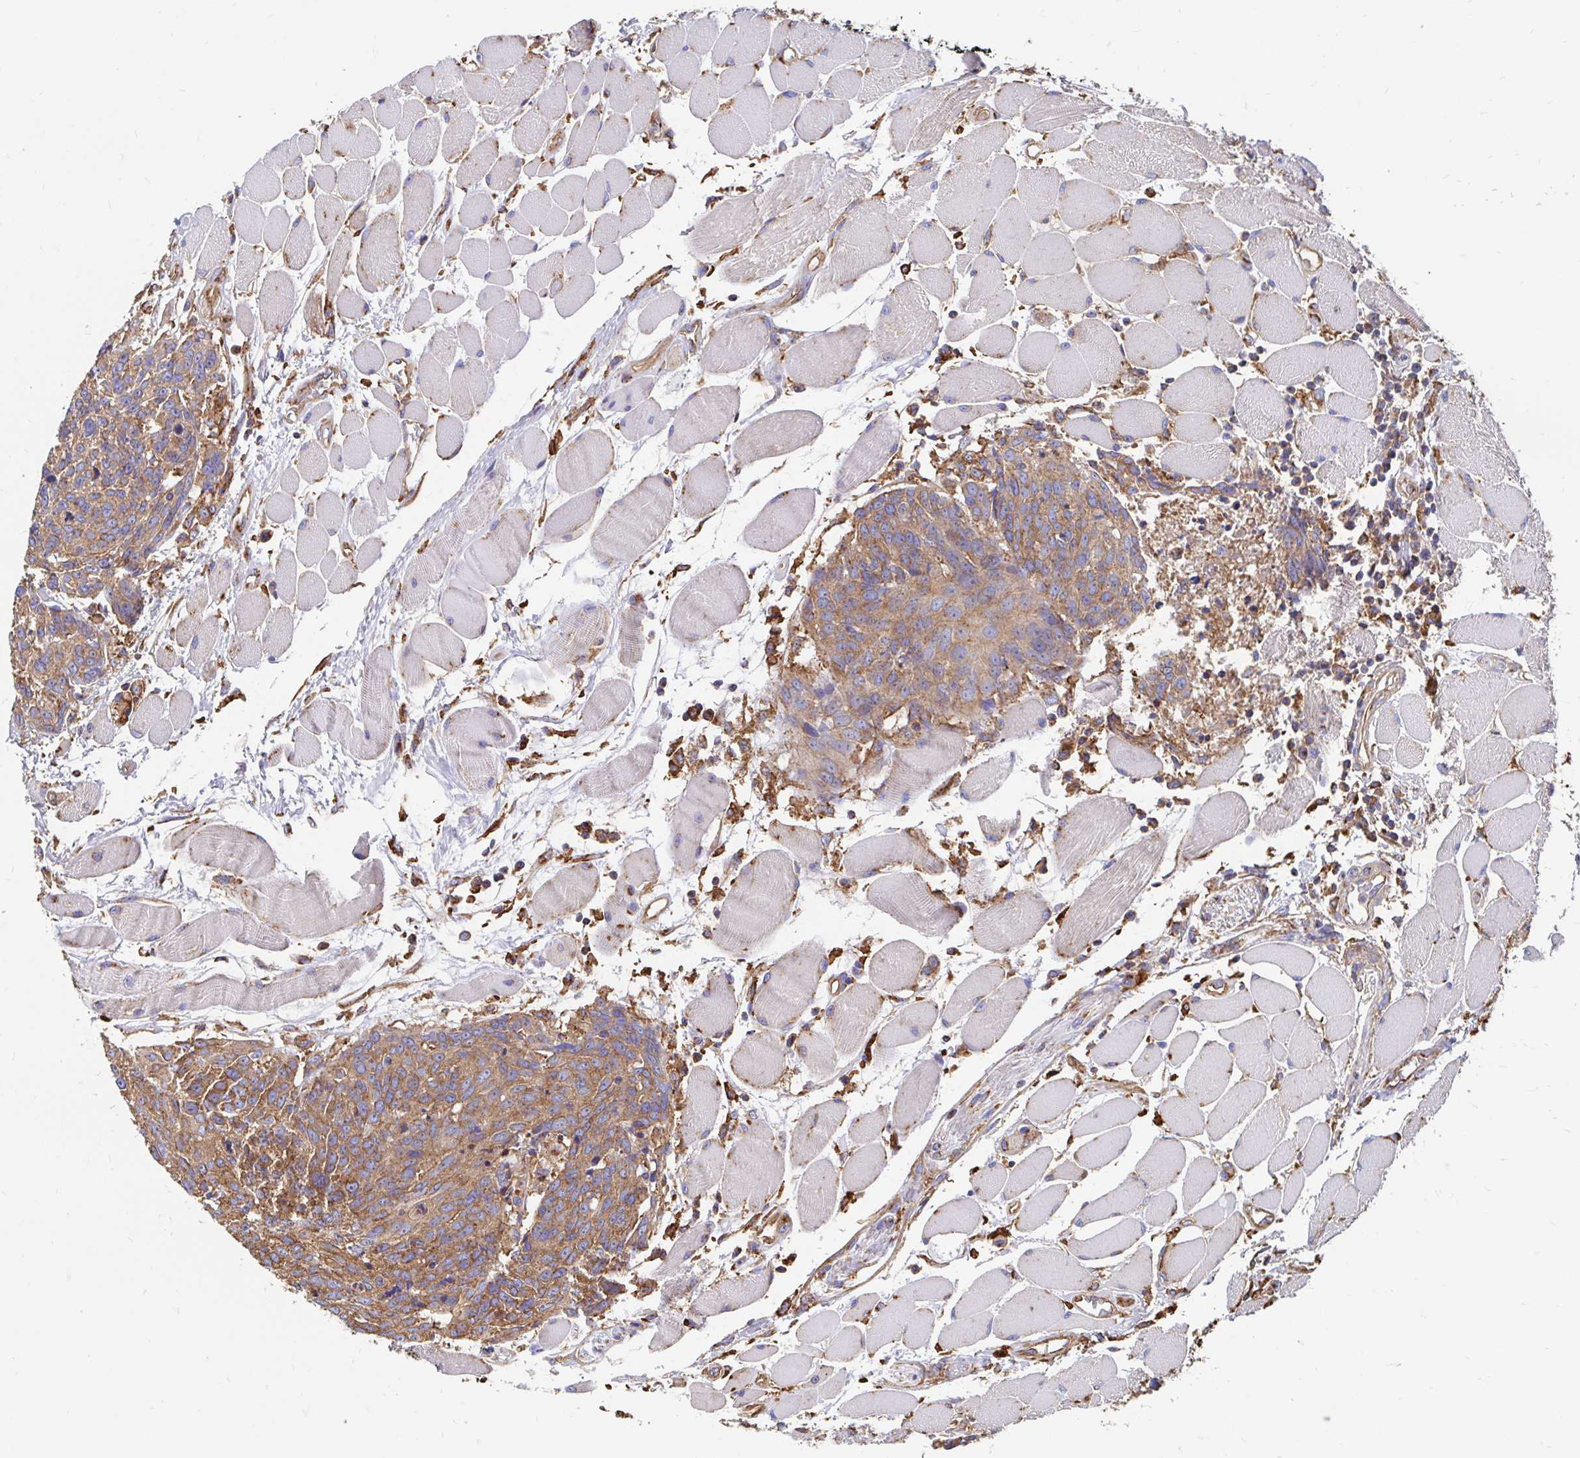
{"staining": {"intensity": "moderate", "quantity": ">75%", "location": "cytoplasmic/membranous"}, "tissue": "head and neck cancer", "cell_type": "Tumor cells", "image_type": "cancer", "snomed": [{"axis": "morphology", "description": "Squamous cell carcinoma, NOS"}, {"axis": "topography", "description": "Oral tissue"}, {"axis": "topography", "description": "Head-Neck"}], "caption": "An immunohistochemistry (IHC) micrograph of tumor tissue is shown. Protein staining in brown highlights moderate cytoplasmic/membranous positivity in head and neck squamous cell carcinoma within tumor cells.", "gene": "CLTC", "patient": {"sex": "male", "age": 64}}